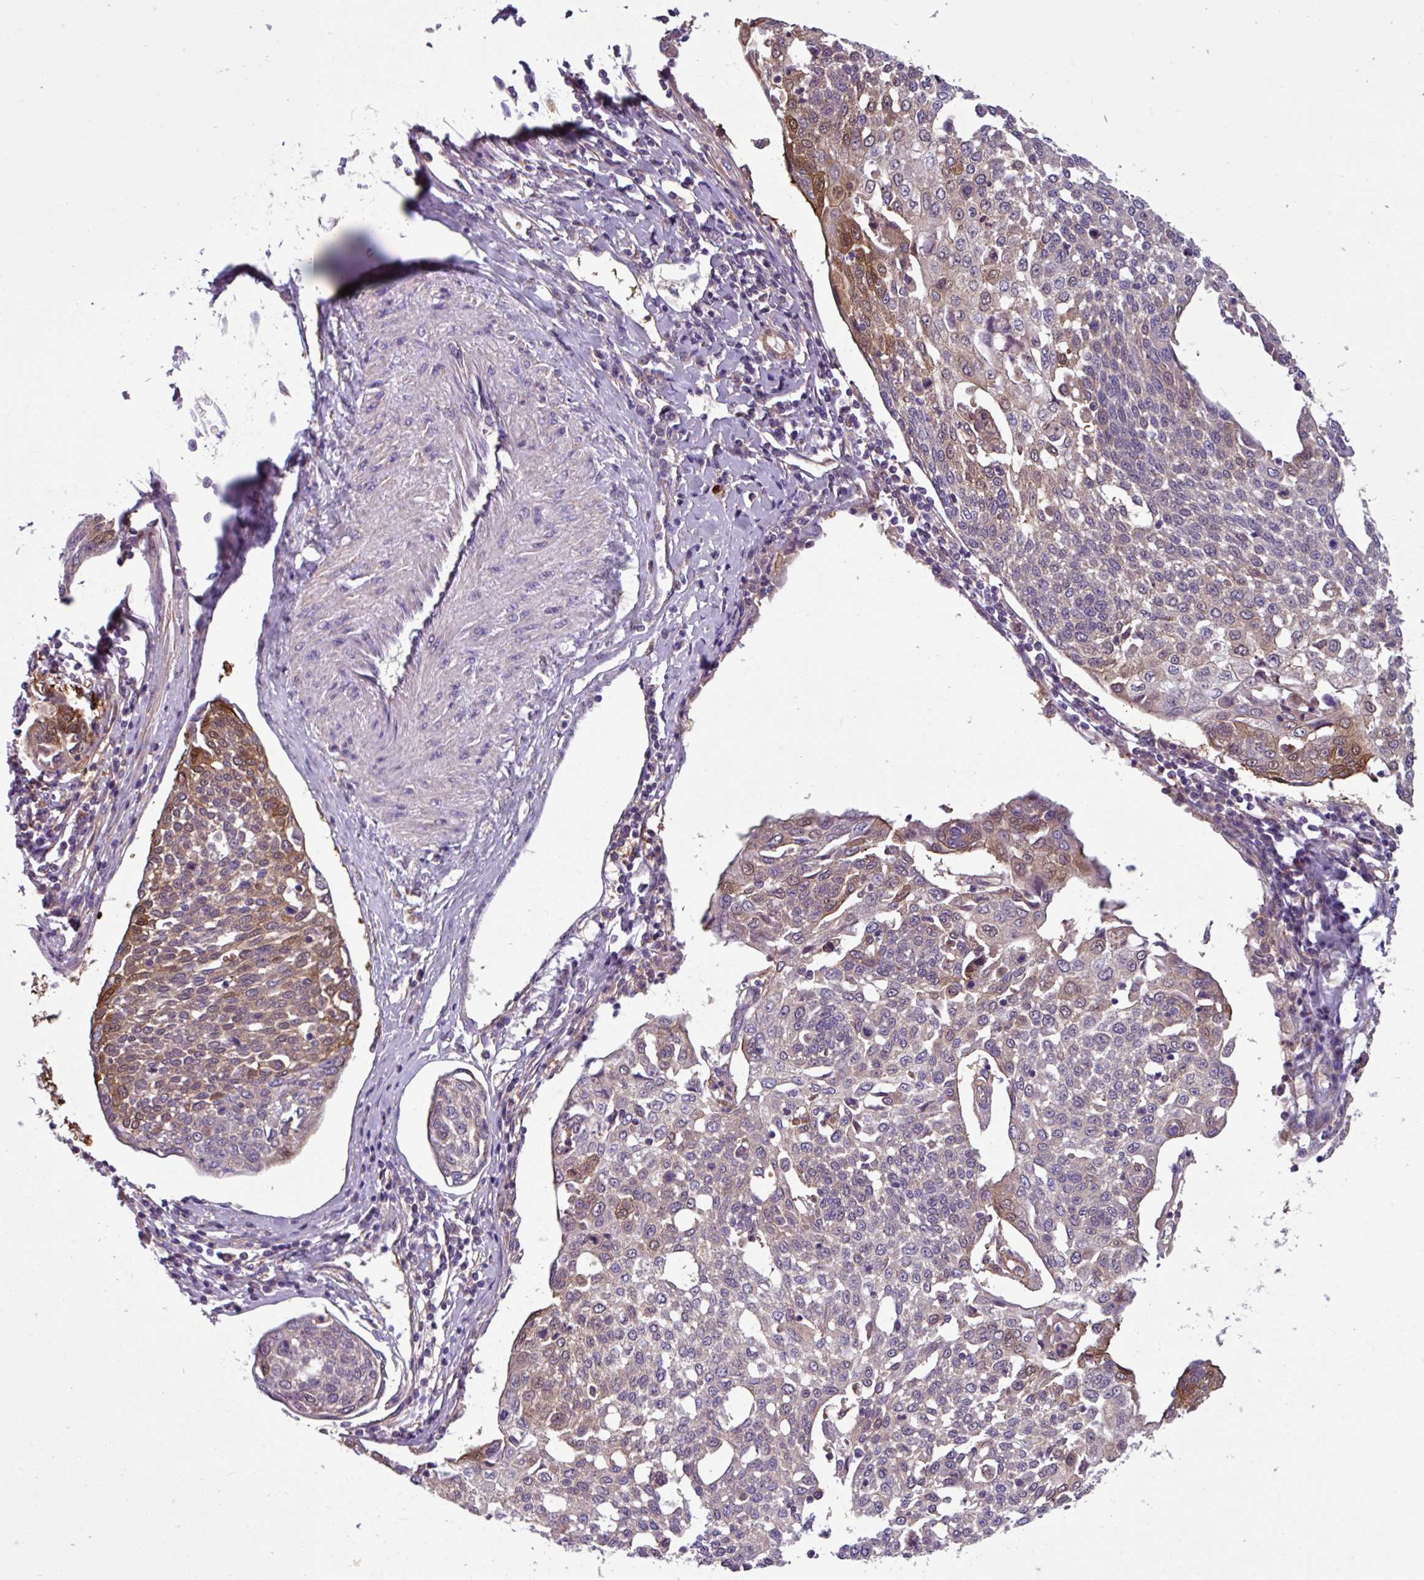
{"staining": {"intensity": "moderate", "quantity": "25%-75%", "location": "cytoplasmic/membranous"}, "tissue": "cervical cancer", "cell_type": "Tumor cells", "image_type": "cancer", "snomed": [{"axis": "morphology", "description": "Squamous cell carcinoma, NOS"}, {"axis": "topography", "description": "Cervix"}], "caption": "Brown immunohistochemical staining in cervical cancer (squamous cell carcinoma) demonstrates moderate cytoplasmic/membranous positivity in approximately 25%-75% of tumor cells. The staining was performed using DAB (3,3'-diaminobenzidine) to visualize the protein expression in brown, while the nuclei were stained in blue with hematoxylin (Magnification: 20x).", "gene": "SLC23A2", "patient": {"sex": "female", "age": 34}}